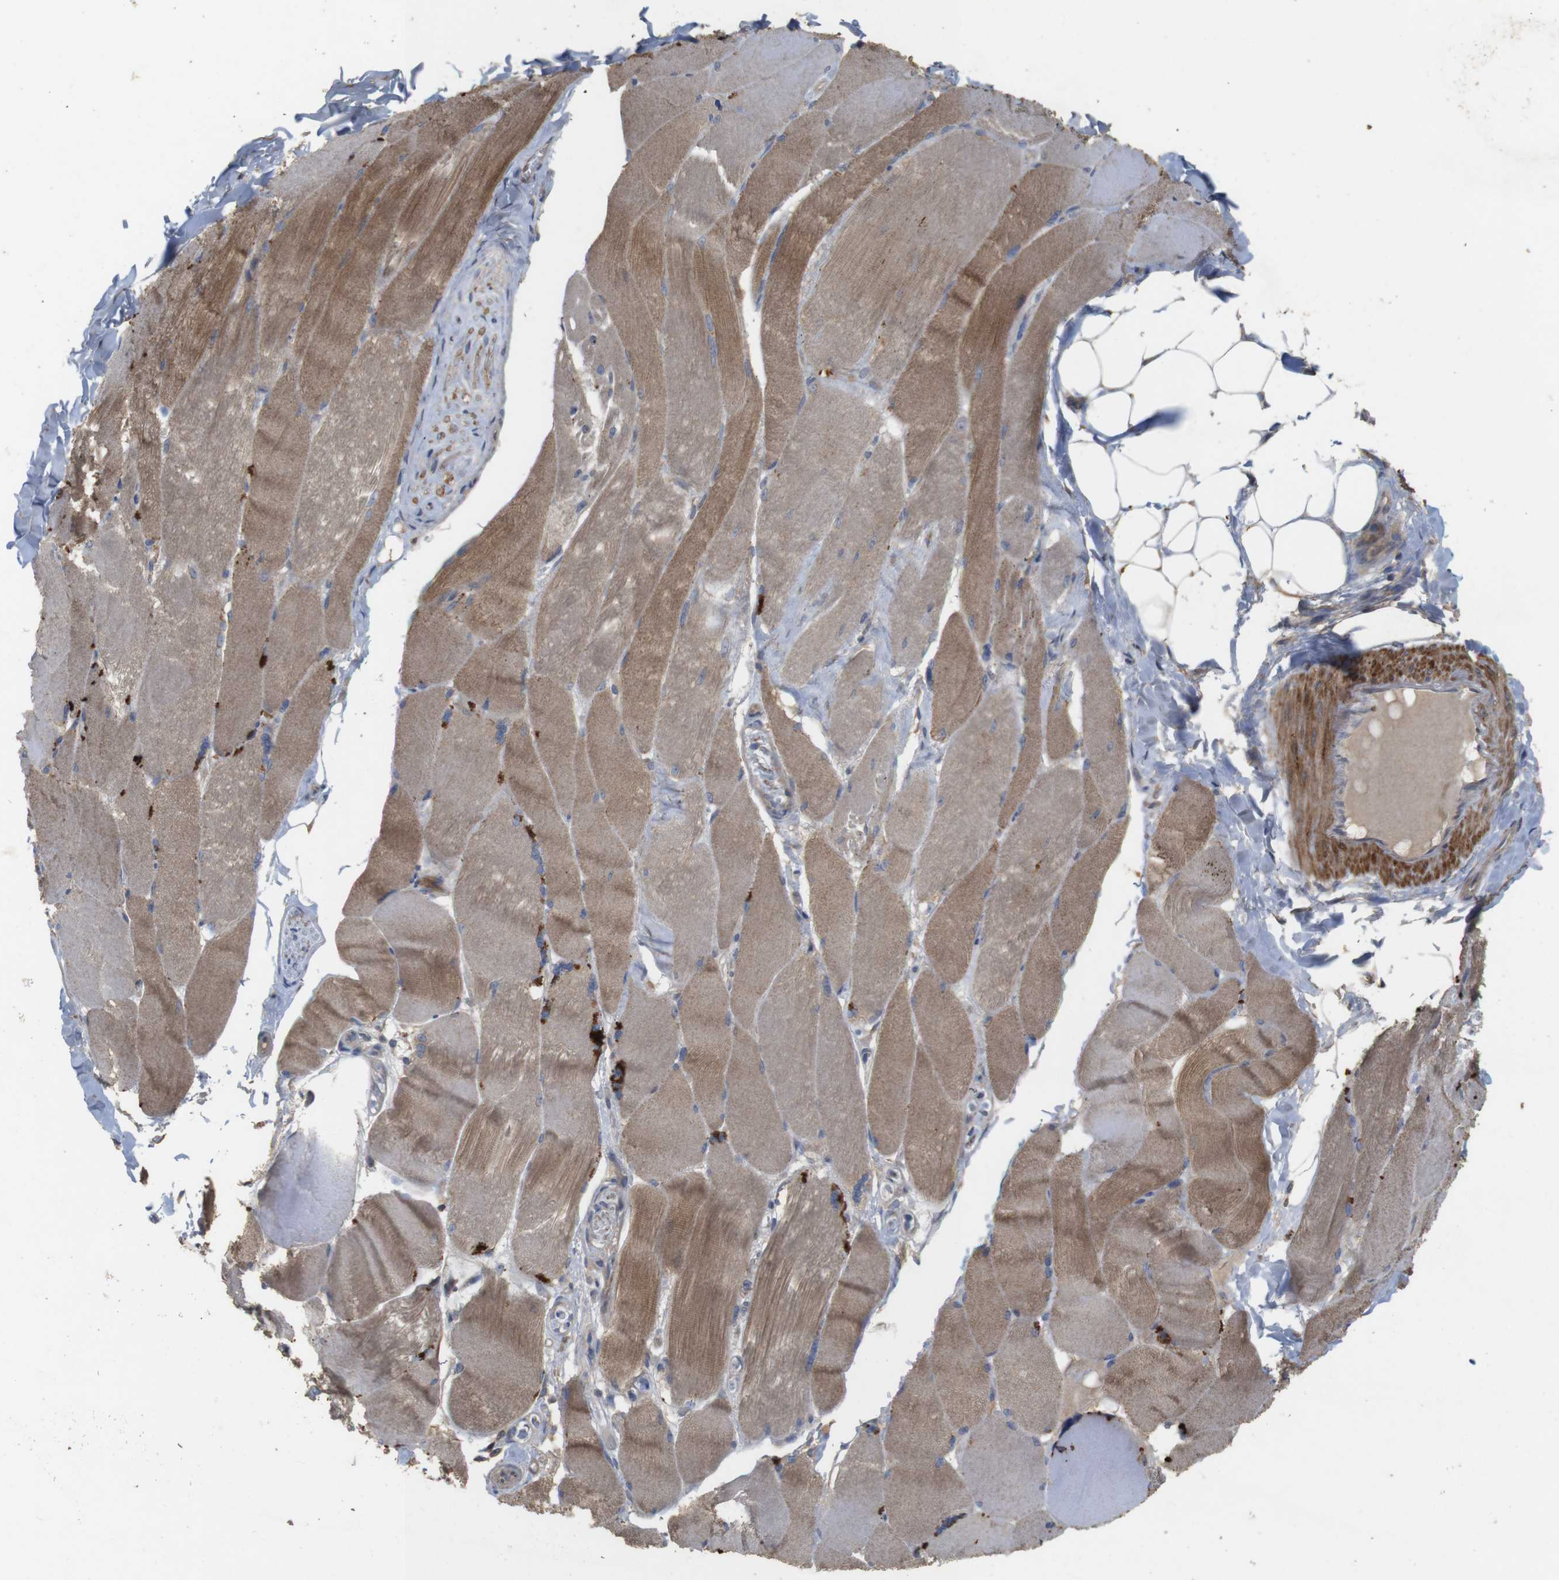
{"staining": {"intensity": "moderate", "quantity": ">75%", "location": "cytoplasmic/membranous"}, "tissue": "skeletal muscle", "cell_type": "Myocytes", "image_type": "normal", "snomed": [{"axis": "morphology", "description": "Normal tissue, NOS"}, {"axis": "topography", "description": "Skin"}, {"axis": "topography", "description": "Skeletal muscle"}], "caption": "High-power microscopy captured an IHC image of unremarkable skeletal muscle, revealing moderate cytoplasmic/membranous staining in approximately >75% of myocytes.", "gene": "KCNS3", "patient": {"sex": "male", "age": 83}}